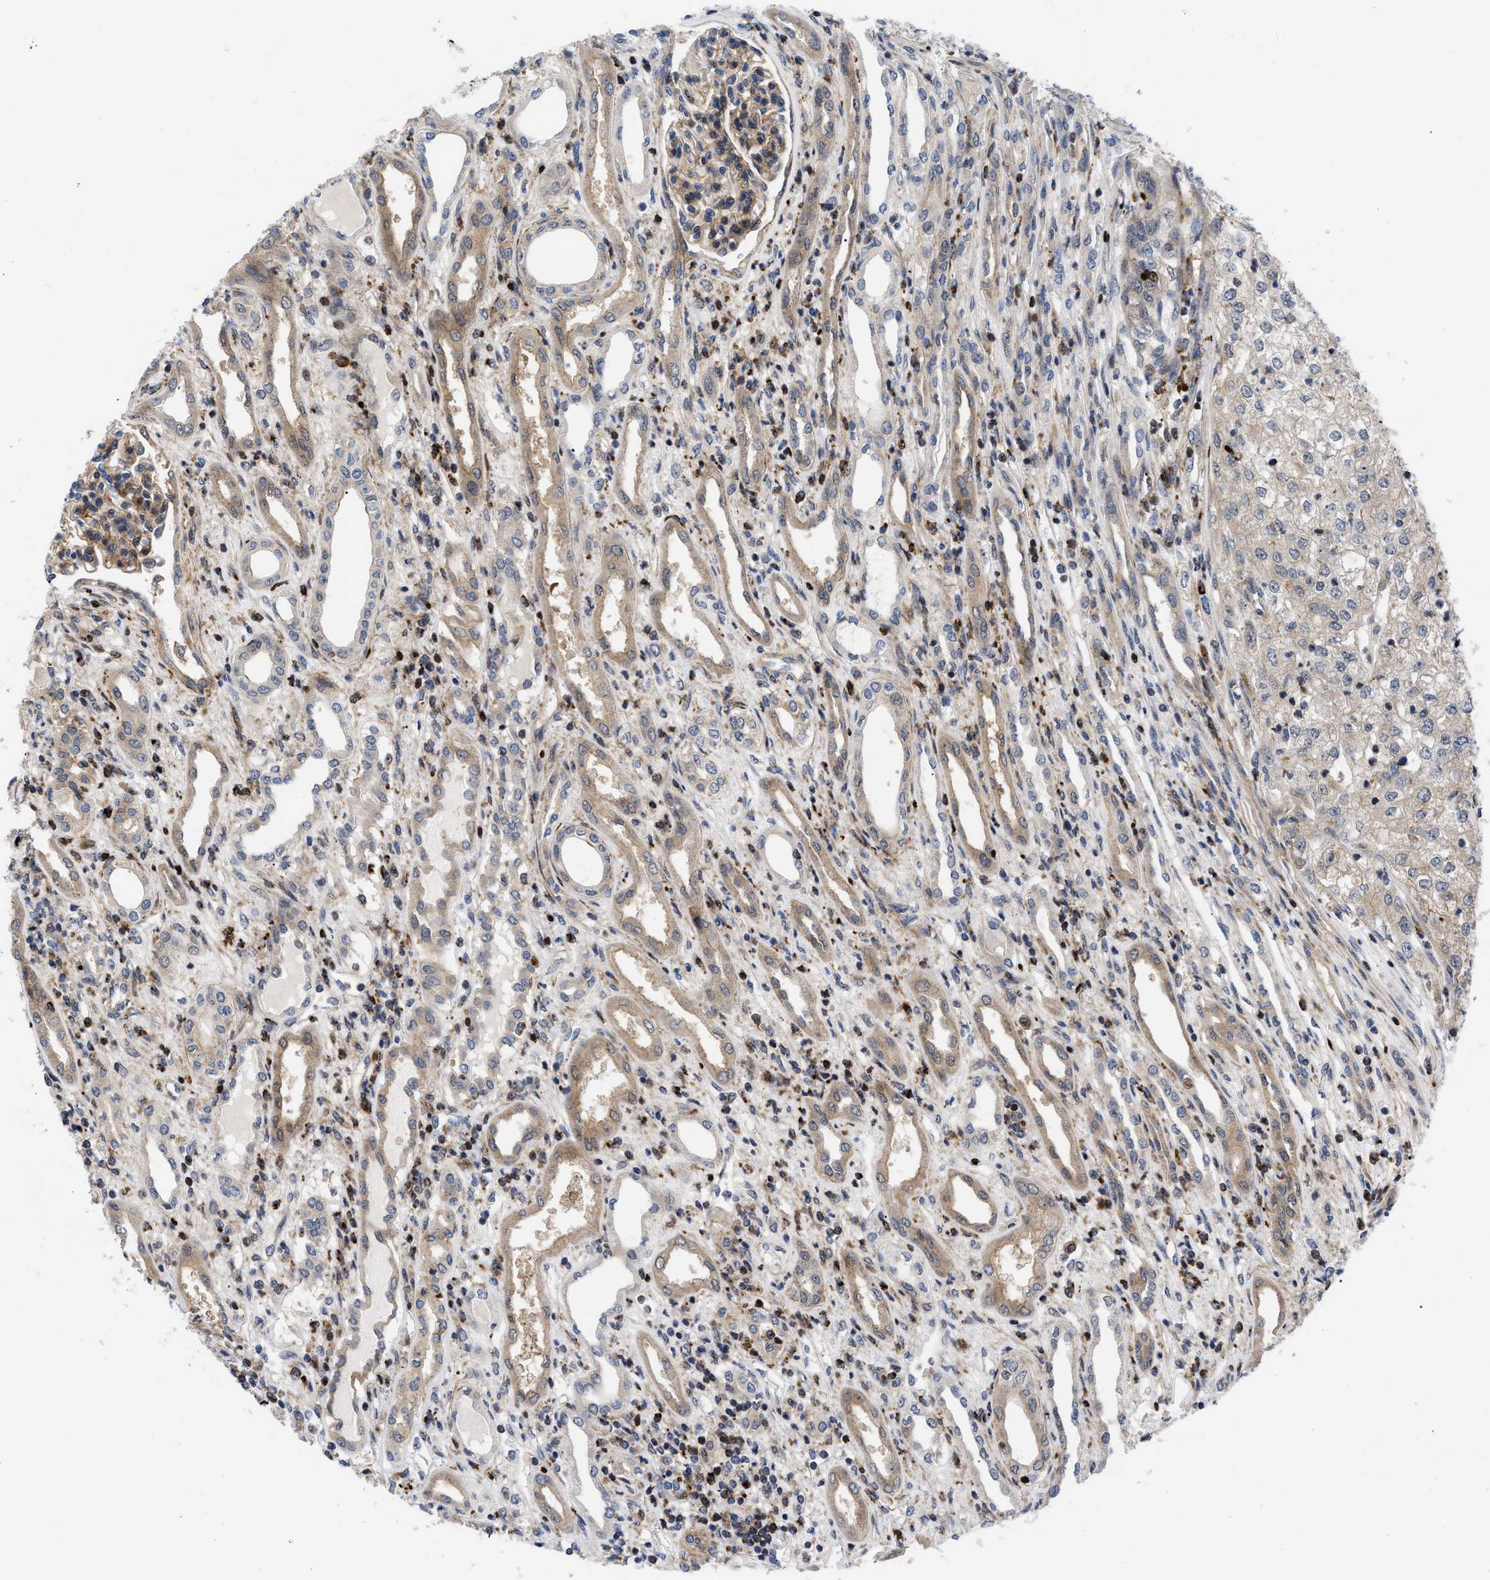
{"staining": {"intensity": "weak", "quantity": "25%-75%", "location": "cytoplasmic/membranous"}, "tissue": "renal cancer", "cell_type": "Tumor cells", "image_type": "cancer", "snomed": [{"axis": "morphology", "description": "Adenocarcinoma, NOS"}, {"axis": "topography", "description": "Kidney"}], "caption": "Weak cytoplasmic/membranous staining for a protein is appreciated in about 25%-75% of tumor cells of renal cancer using immunohistochemistry (IHC).", "gene": "SPAST", "patient": {"sex": "female", "age": 54}}